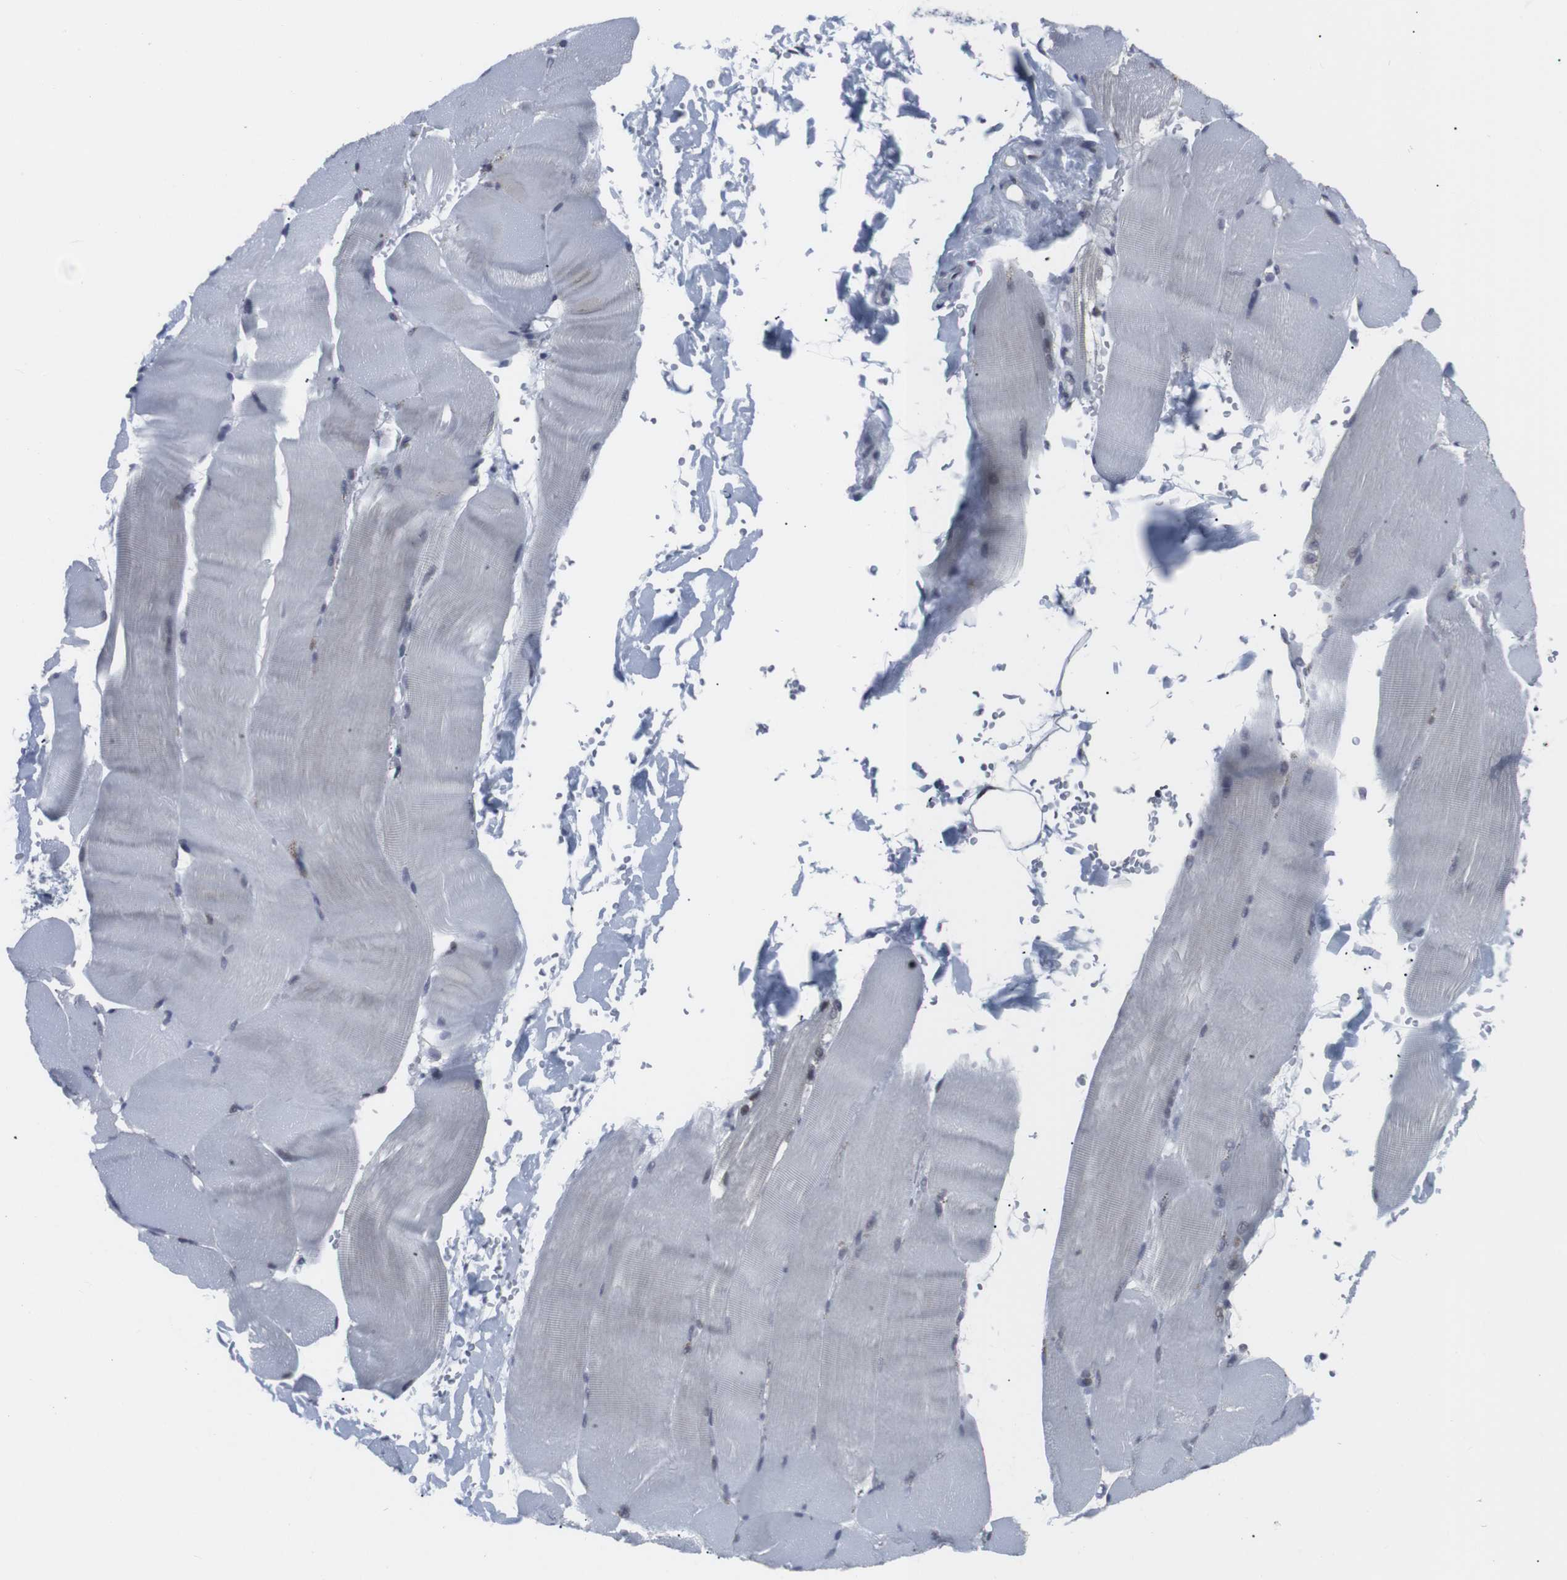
{"staining": {"intensity": "negative", "quantity": "none", "location": "none"}, "tissue": "skeletal muscle", "cell_type": "Myocytes", "image_type": "normal", "snomed": [{"axis": "morphology", "description": "Normal tissue, NOS"}, {"axis": "topography", "description": "Skin"}, {"axis": "topography", "description": "Skeletal muscle"}], "caption": "A high-resolution histopathology image shows IHC staining of unremarkable skeletal muscle, which shows no significant positivity in myocytes.", "gene": "GEMIN2", "patient": {"sex": "male", "age": 83}}